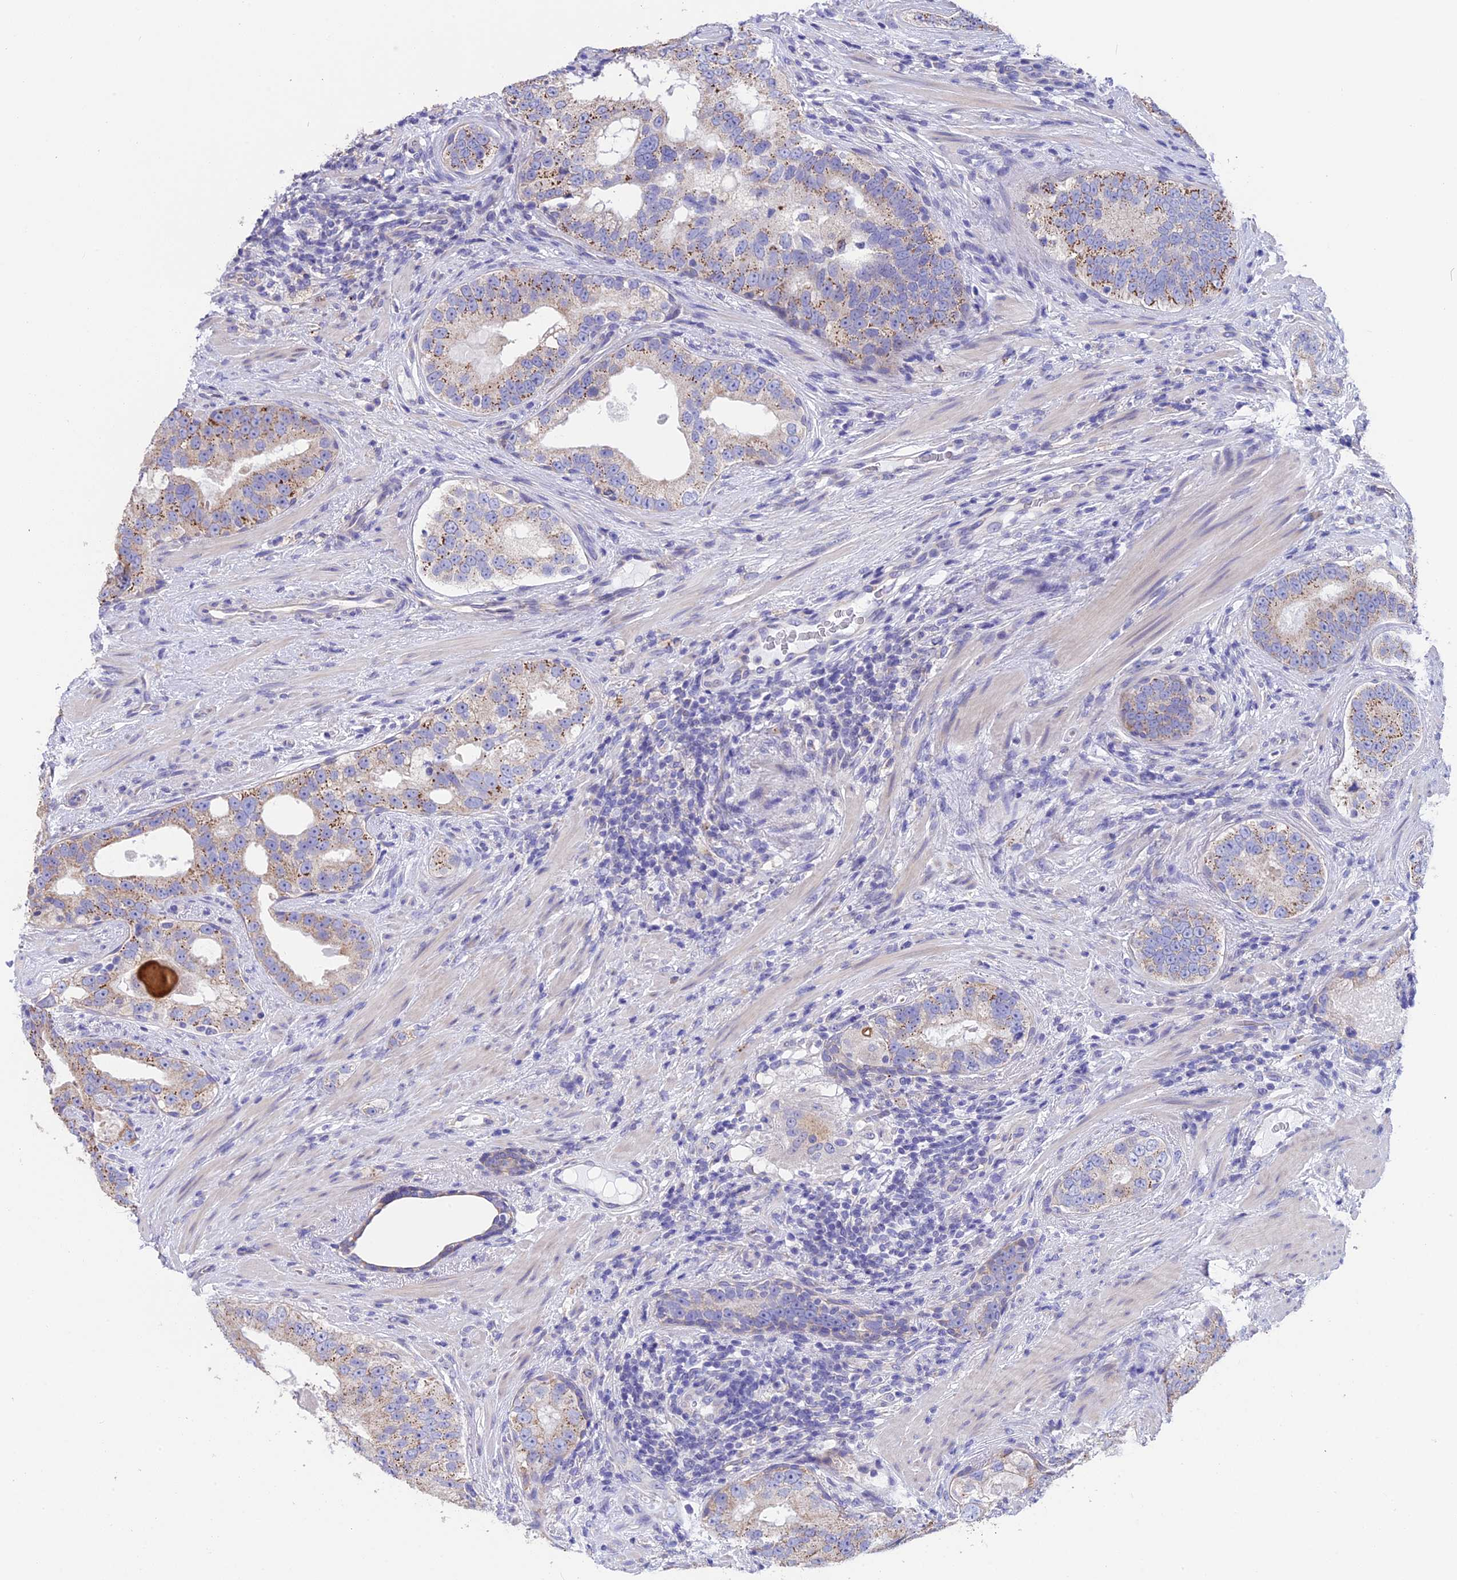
{"staining": {"intensity": "moderate", "quantity": "25%-75%", "location": "cytoplasmic/membranous"}, "tissue": "prostate cancer", "cell_type": "Tumor cells", "image_type": "cancer", "snomed": [{"axis": "morphology", "description": "Adenocarcinoma, High grade"}, {"axis": "topography", "description": "Prostate"}], "caption": "Brown immunohistochemical staining in prostate cancer demonstrates moderate cytoplasmic/membranous expression in about 25%-75% of tumor cells. (DAB (3,3'-diaminobenzidine) IHC with brightfield microscopy, high magnification).", "gene": "CYP2U1", "patient": {"sex": "male", "age": 70}}